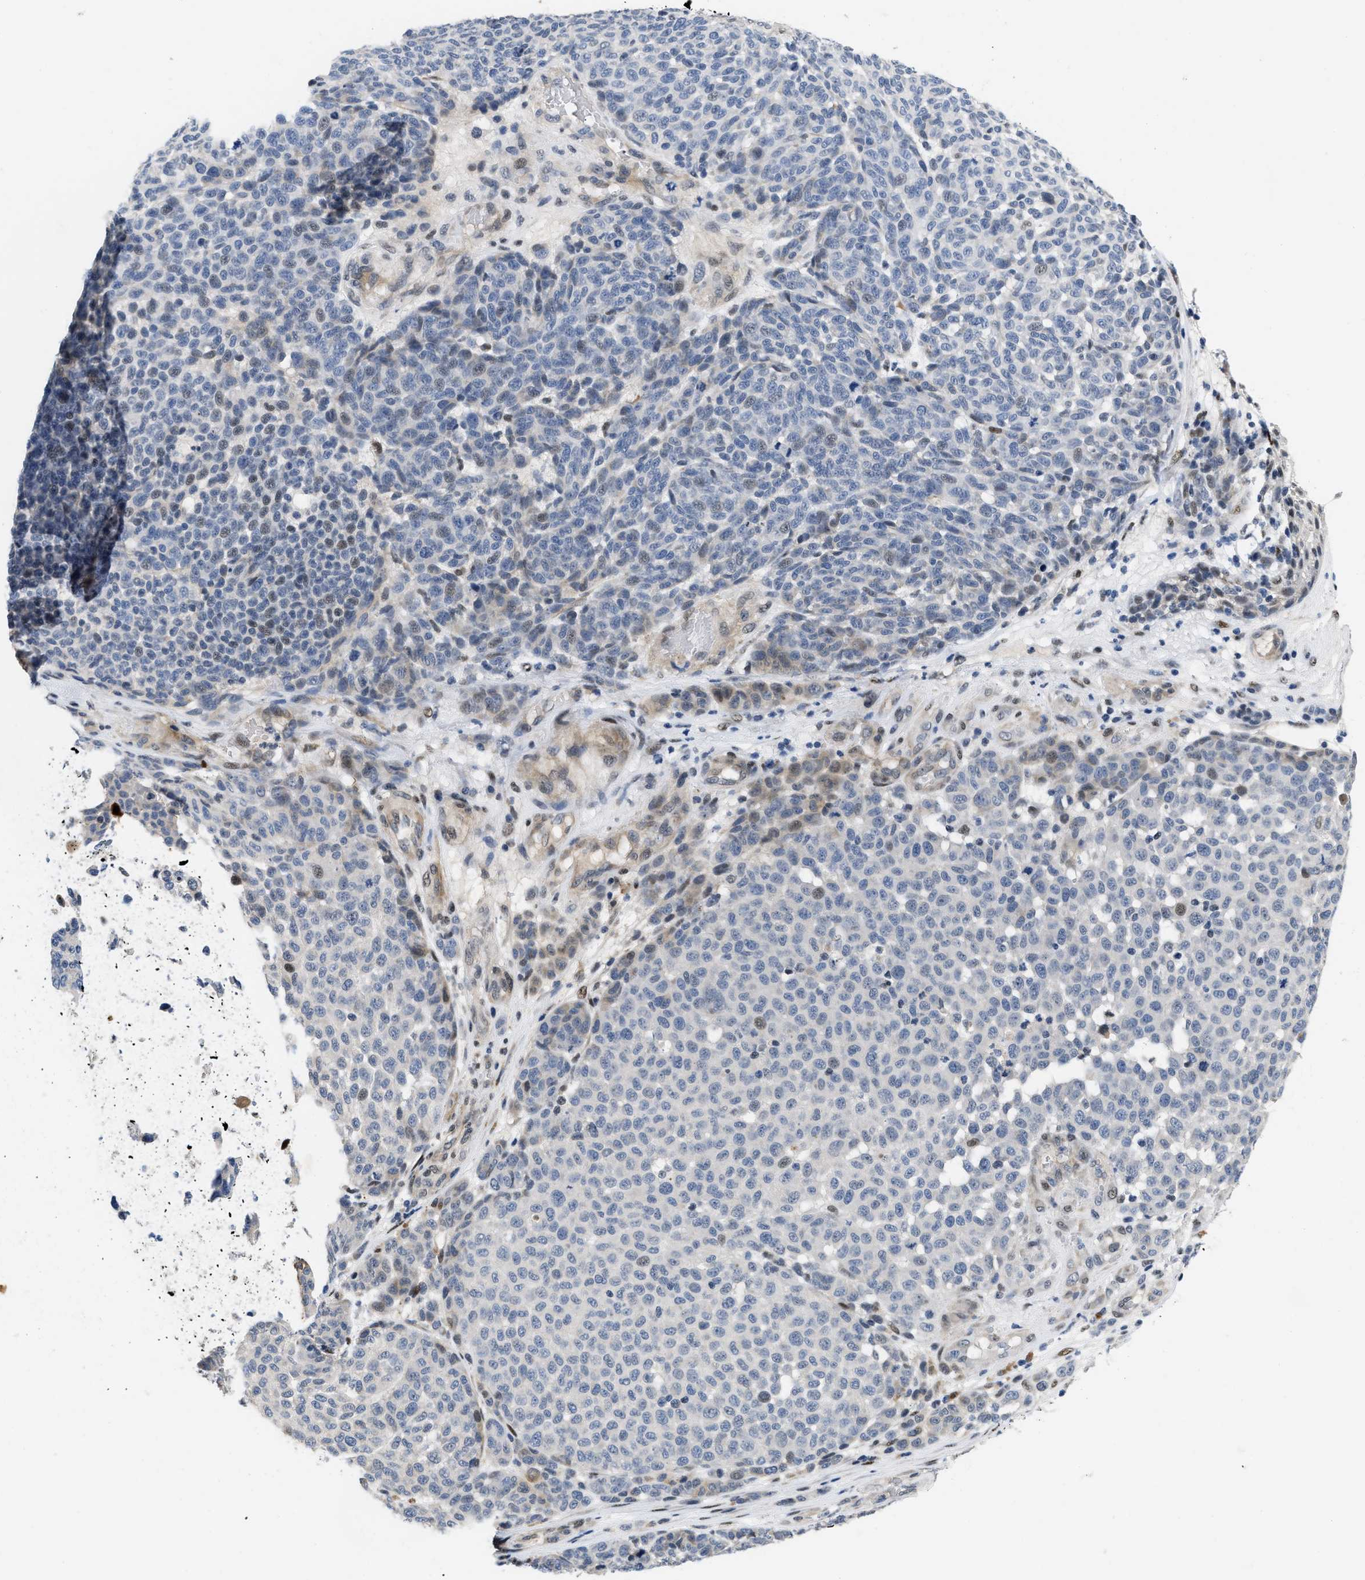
{"staining": {"intensity": "negative", "quantity": "none", "location": "none"}, "tissue": "melanoma", "cell_type": "Tumor cells", "image_type": "cancer", "snomed": [{"axis": "morphology", "description": "Malignant melanoma, NOS"}, {"axis": "topography", "description": "Skin"}], "caption": "The IHC micrograph has no significant staining in tumor cells of melanoma tissue.", "gene": "VIP", "patient": {"sex": "male", "age": 59}}